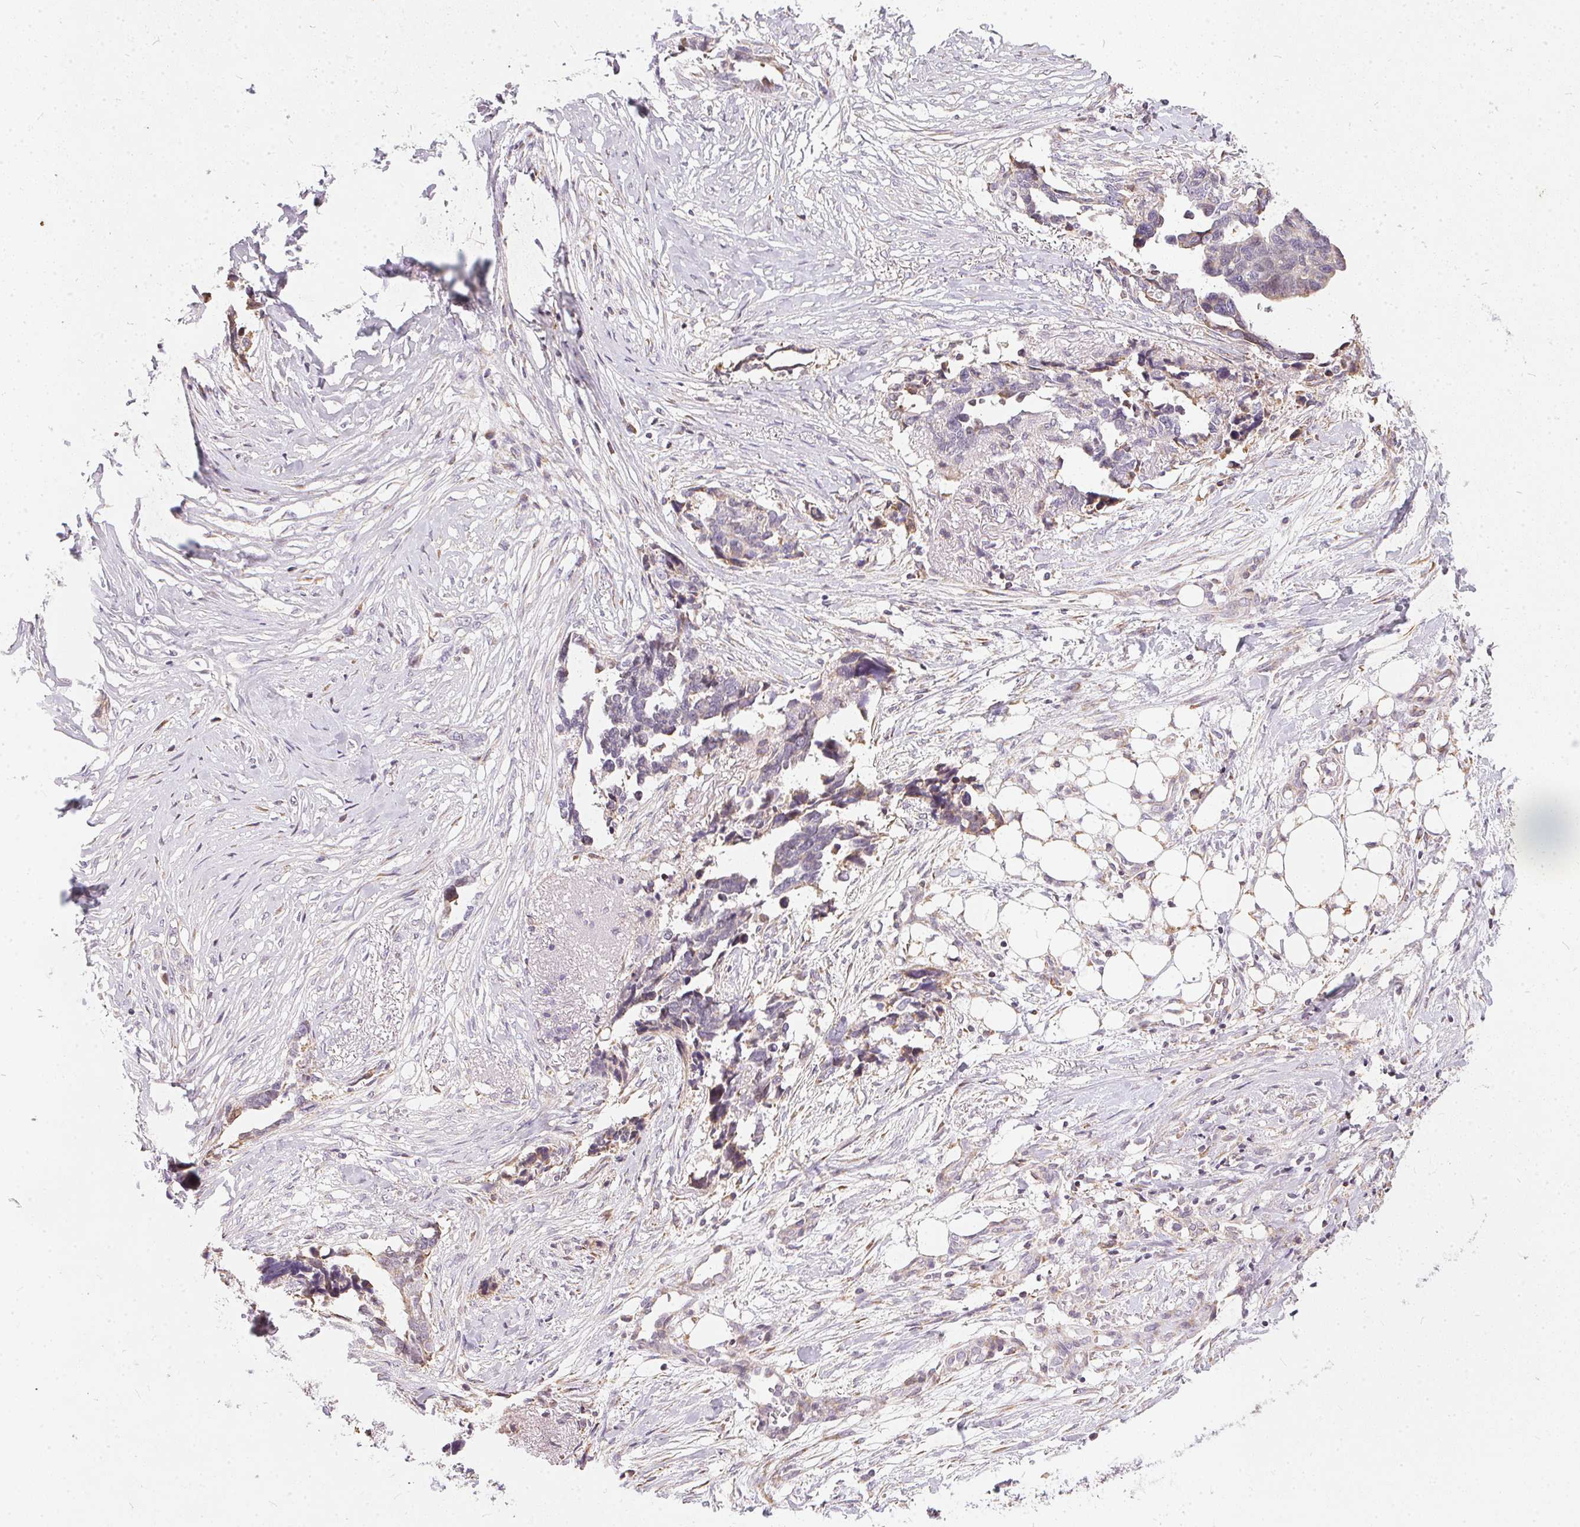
{"staining": {"intensity": "negative", "quantity": "none", "location": "none"}, "tissue": "ovarian cancer", "cell_type": "Tumor cells", "image_type": "cancer", "snomed": [{"axis": "morphology", "description": "Cystadenocarcinoma, serous, NOS"}, {"axis": "topography", "description": "Ovary"}], "caption": "Protein analysis of ovarian cancer (serous cystadenocarcinoma) demonstrates no significant expression in tumor cells.", "gene": "VWA5B2", "patient": {"sex": "female", "age": 69}}